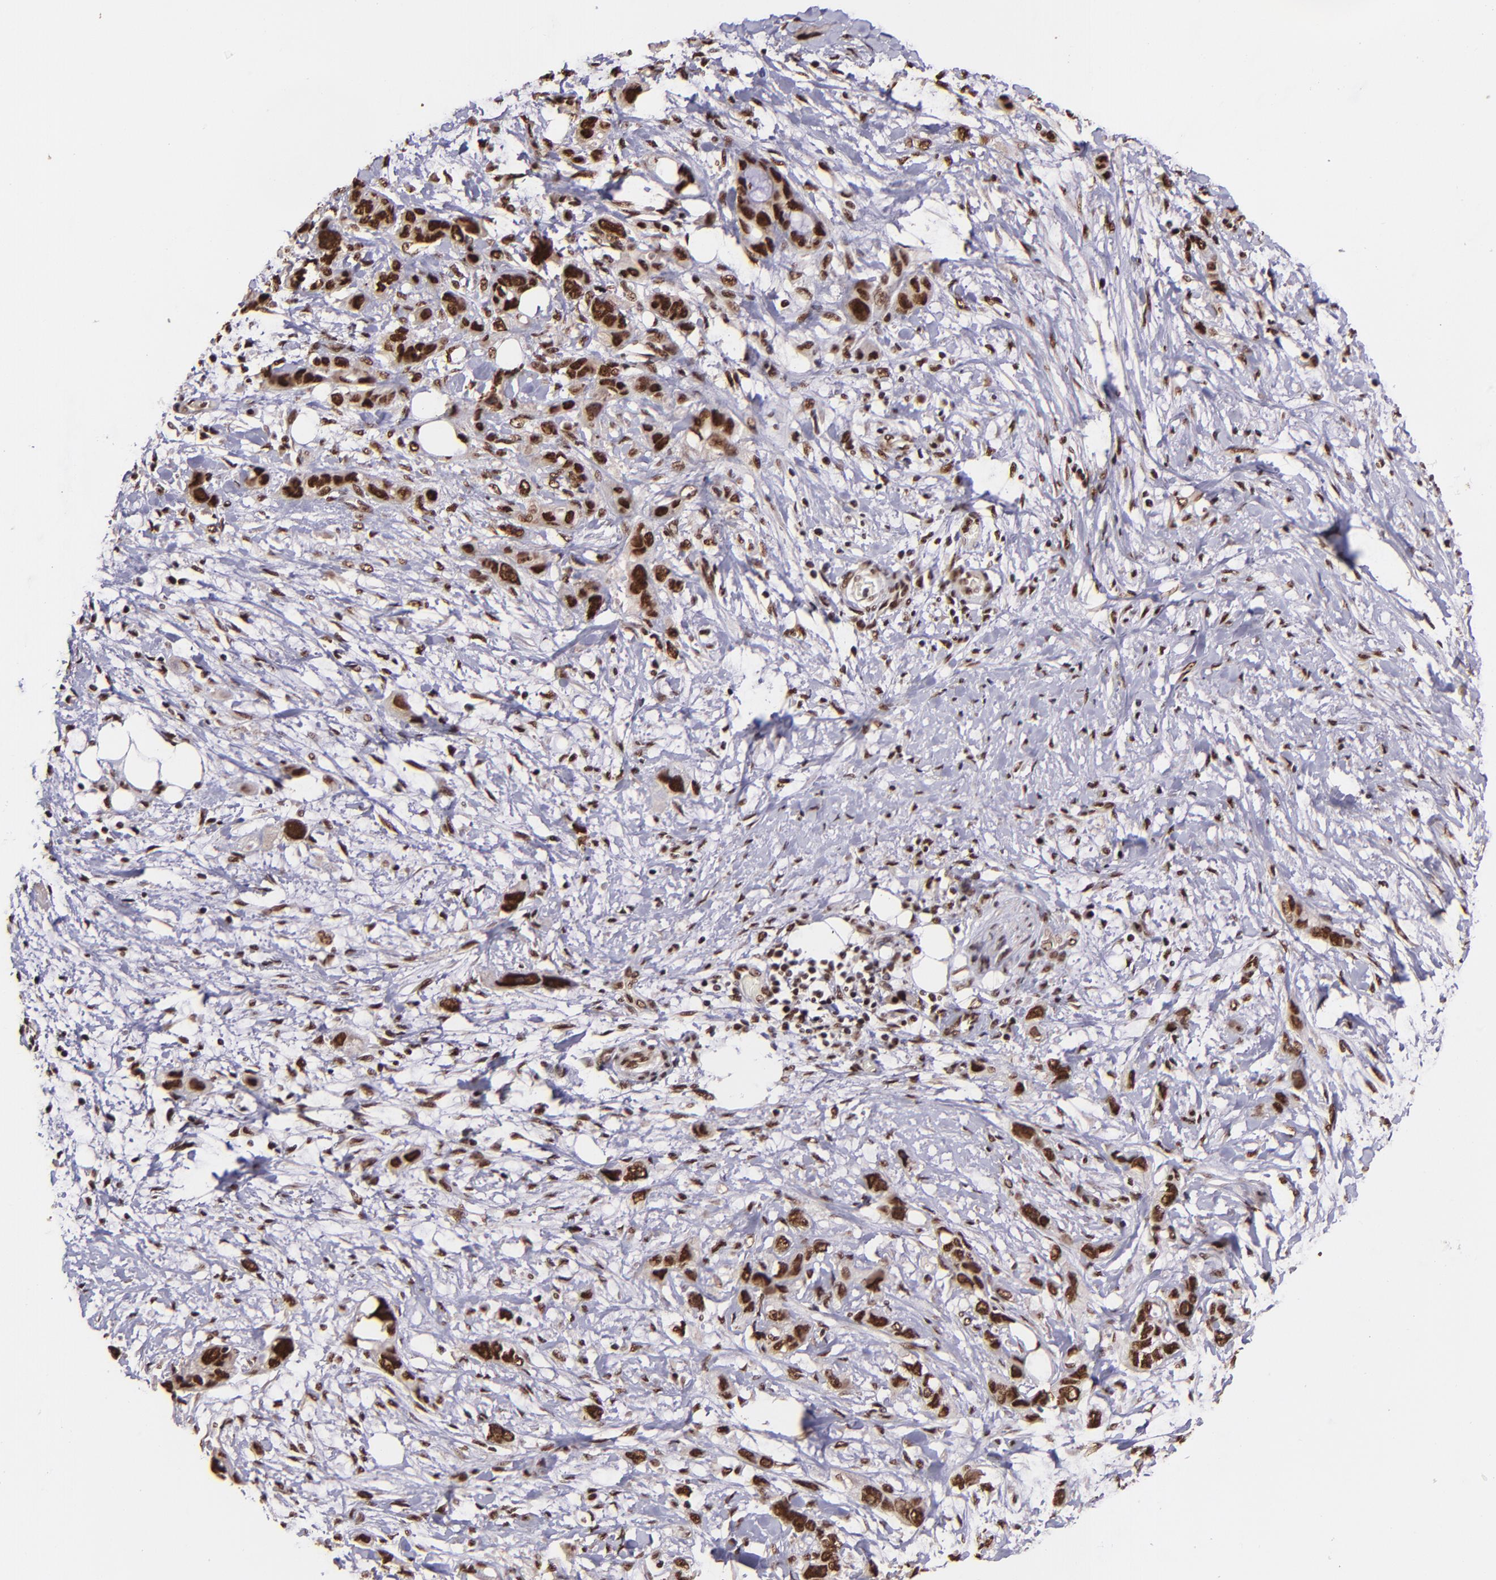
{"staining": {"intensity": "strong", "quantity": ">75%", "location": "nuclear"}, "tissue": "stomach cancer", "cell_type": "Tumor cells", "image_type": "cancer", "snomed": [{"axis": "morphology", "description": "Adenocarcinoma, NOS"}, {"axis": "topography", "description": "Stomach, upper"}], "caption": "A high amount of strong nuclear expression is identified in approximately >75% of tumor cells in stomach cancer tissue. (DAB = brown stain, brightfield microscopy at high magnification).", "gene": "PQBP1", "patient": {"sex": "male", "age": 47}}